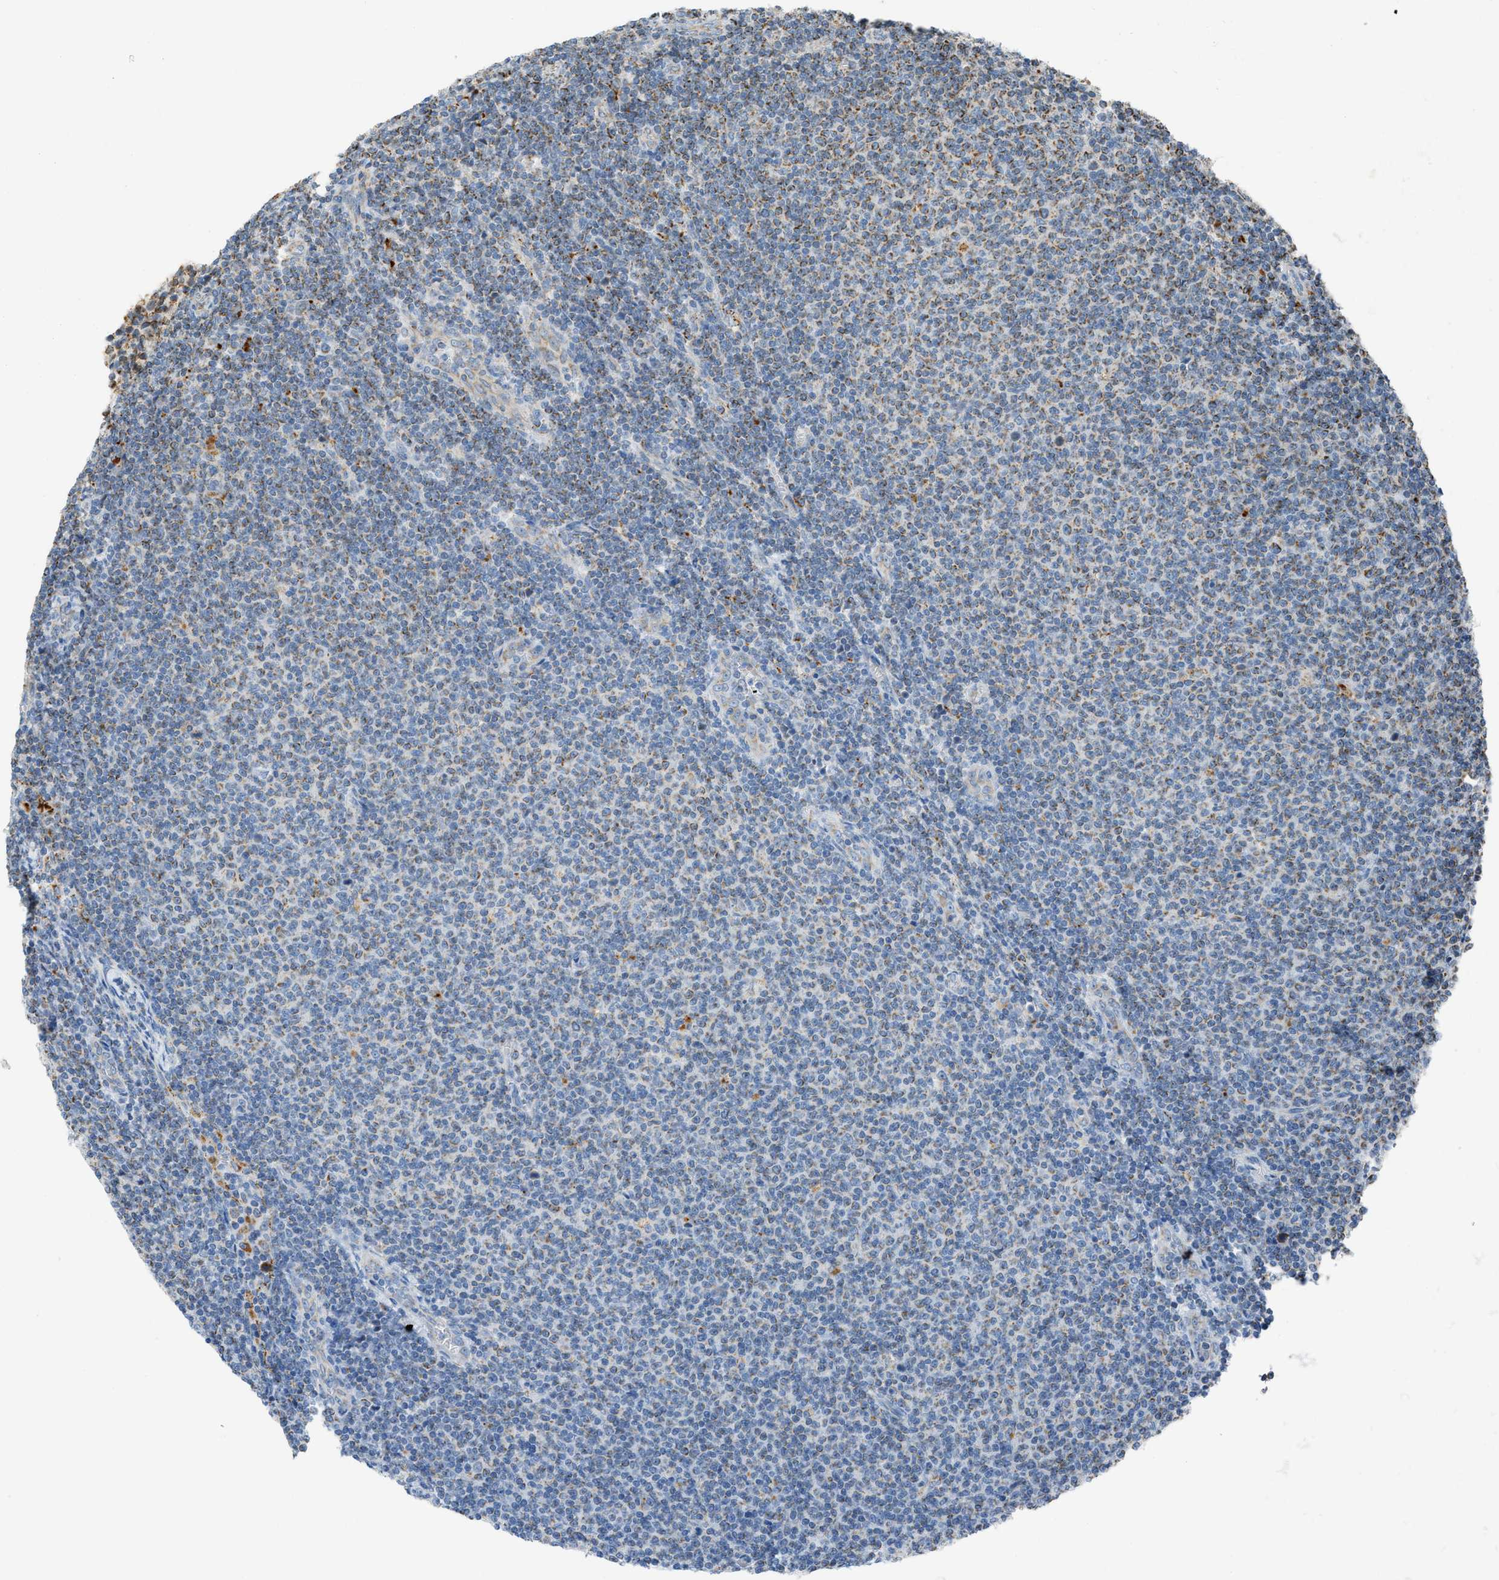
{"staining": {"intensity": "moderate", "quantity": "25%-75%", "location": "cytoplasmic/membranous"}, "tissue": "lymphoma", "cell_type": "Tumor cells", "image_type": "cancer", "snomed": [{"axis": "morphology", "description": "Malignant lymphoma, non-Hodgkin's type, Low grade"}, {"axis": "topography", "description": "Lymph node"}], "caption": "The image demonstrates a brown stain indicating the presence of a protein in the cytoplasmic/membranous of tumor cells in low-grade malignant lymphoma, non-Hodgkin's type. (brown staining indicates protein expression, while blue staining denotes nuclei).", "gene": "SMIM20", "patient": {"sex": "male", "age": 66}}